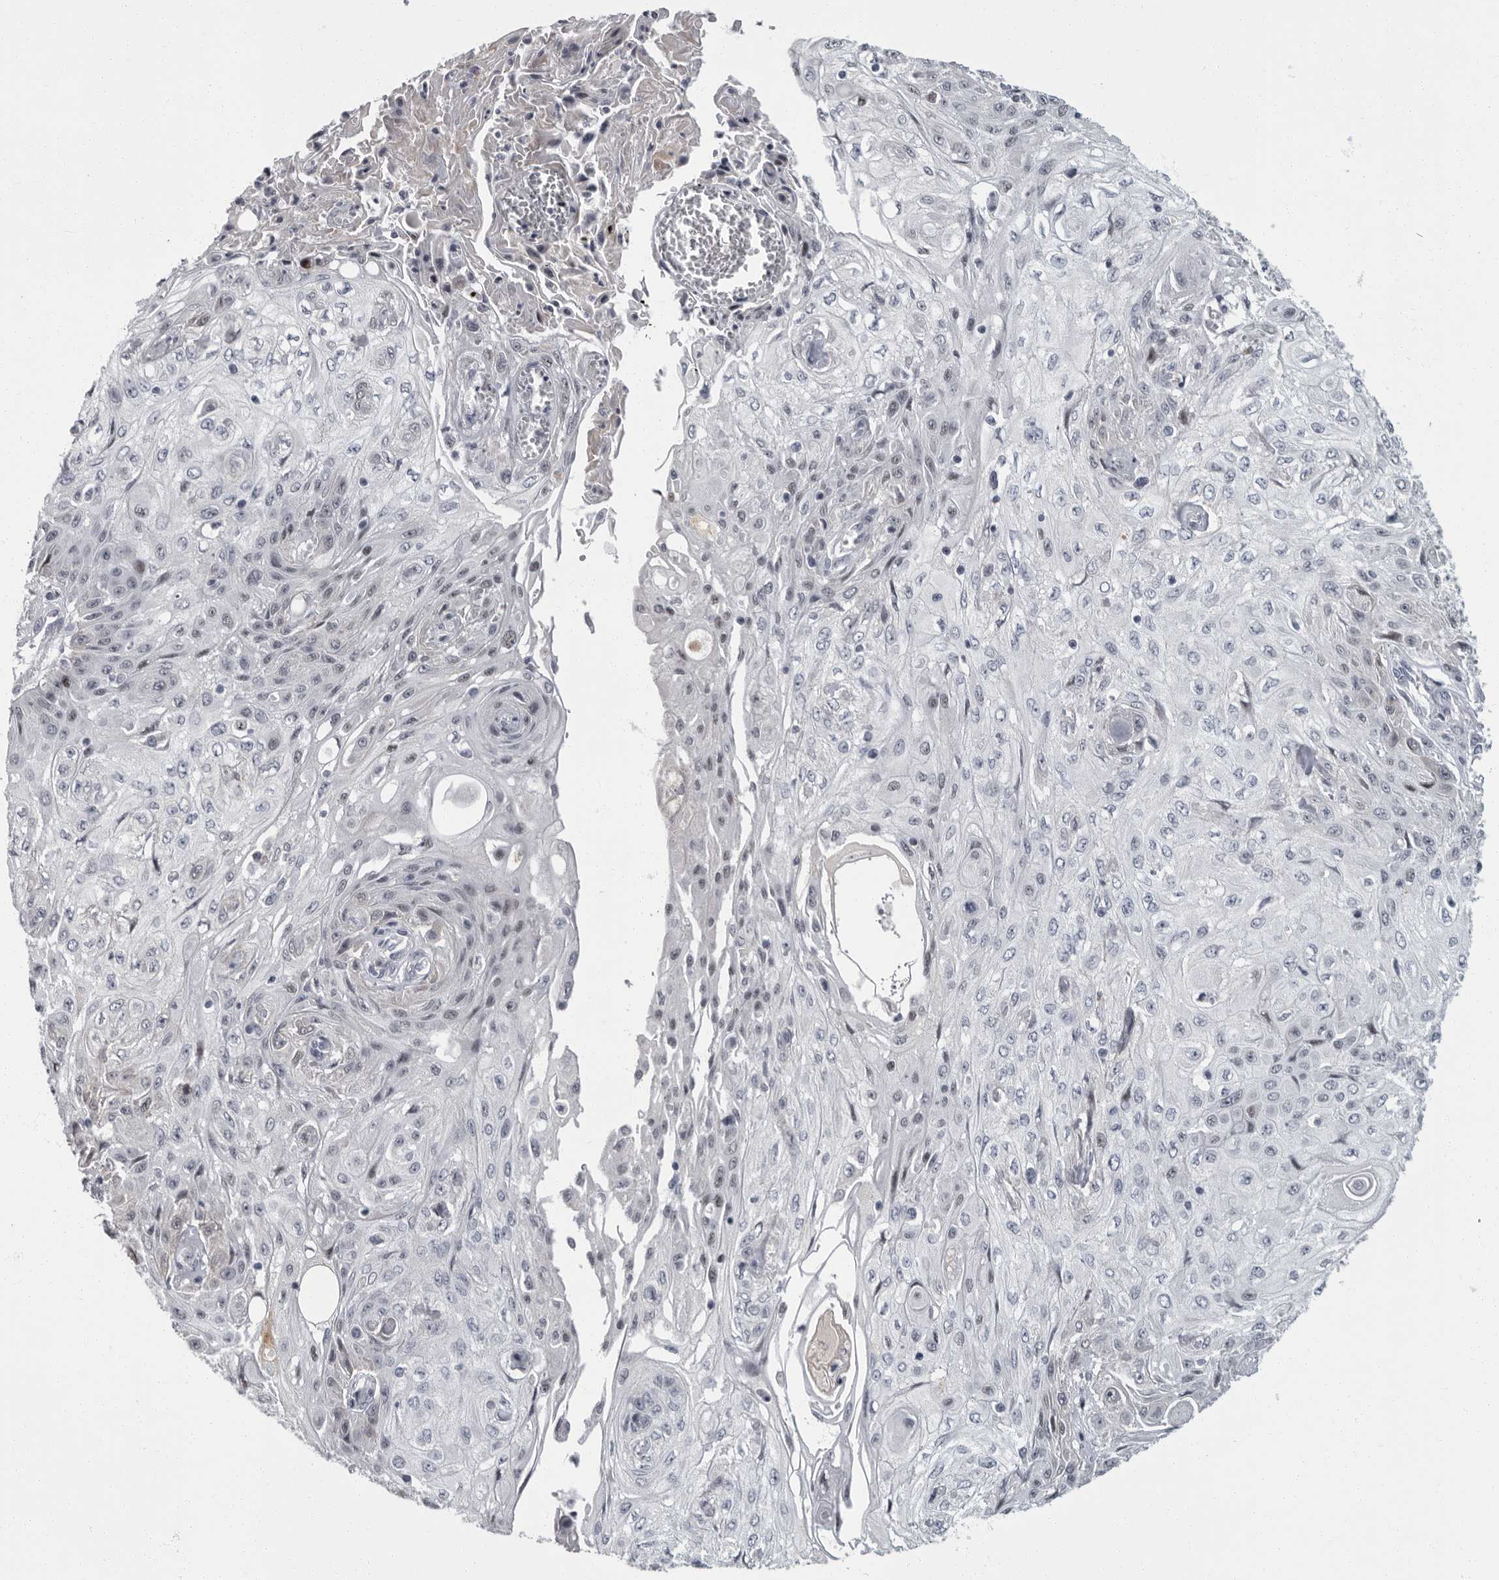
{"staining": {"intensity": "negative", "quantity": "none", "location": "none"}, "tissue": "skin cancer", "cell_type": "Tumor cells", "image_type": "cancer", "snomed": [{"axis": "morphology", "description": "Squamous cell carcinoma, NOS"}, {"axis": "morphology", "description": "Squamous cell carcinoma, metastatic, NOS"}, {"axis": "topography", "description": "Skin"}, {"axis": "topography", "description": "Lymph node"}], "caption": "There is no significant expression in tumor cells of skin cancer (squamous cell carcinoma).", "gene": "SLC25A39", "patient": {"sex": "male", "age": 75}}